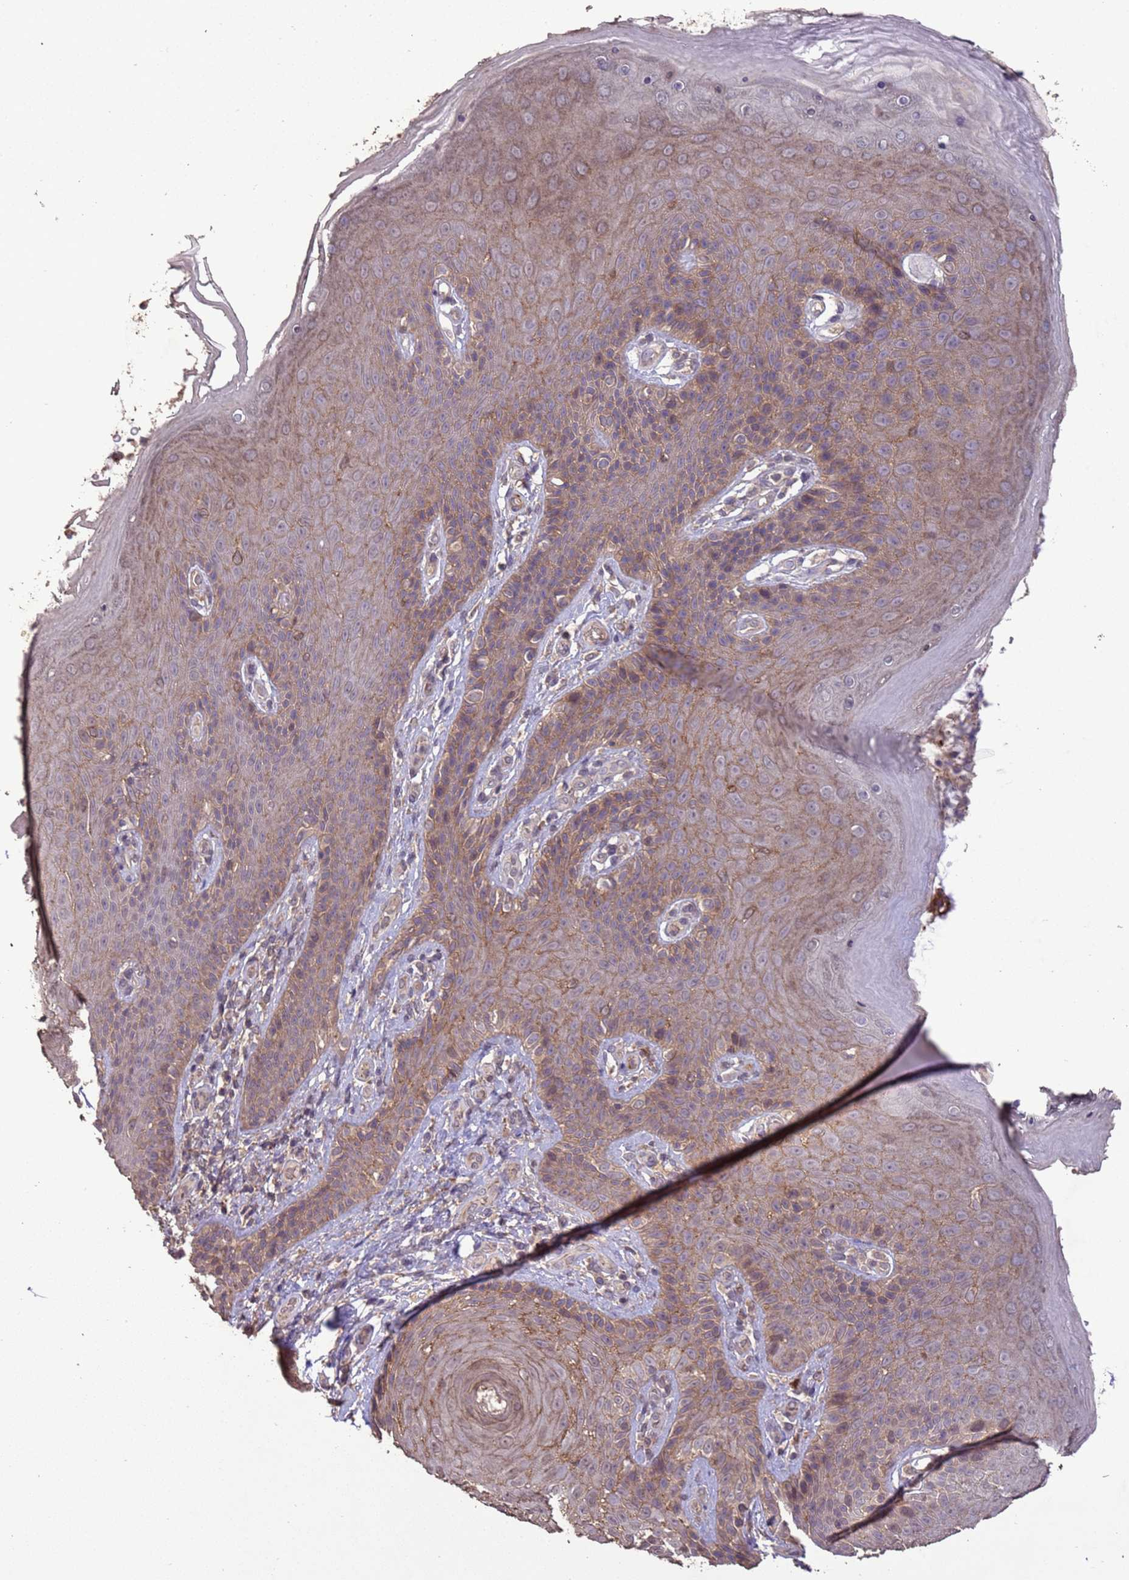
{"staining": {"intensity": "moderate", "quantity": "25%-75%", "location": "cytoplasmic/membranous"}, "tissue": "skin", "cell_type": "Epidermal cells", "image_type": "normal", "snomed": [{"axis": "morphology", "description": "Normal tissue, NOS"}, {"axis": "topography", "description": "Anal"}], "caption": "Unremarkable skin shows moderate cytoplasmic/membranous staining in about 25%-75% of epidermal cells, visualized by immunohistochemistry. (brown staining indicates protein expression, while blue staining denotes nuclei).", "gene": "SLC9B2", "patient": {"sex": "female", "age": 89}}